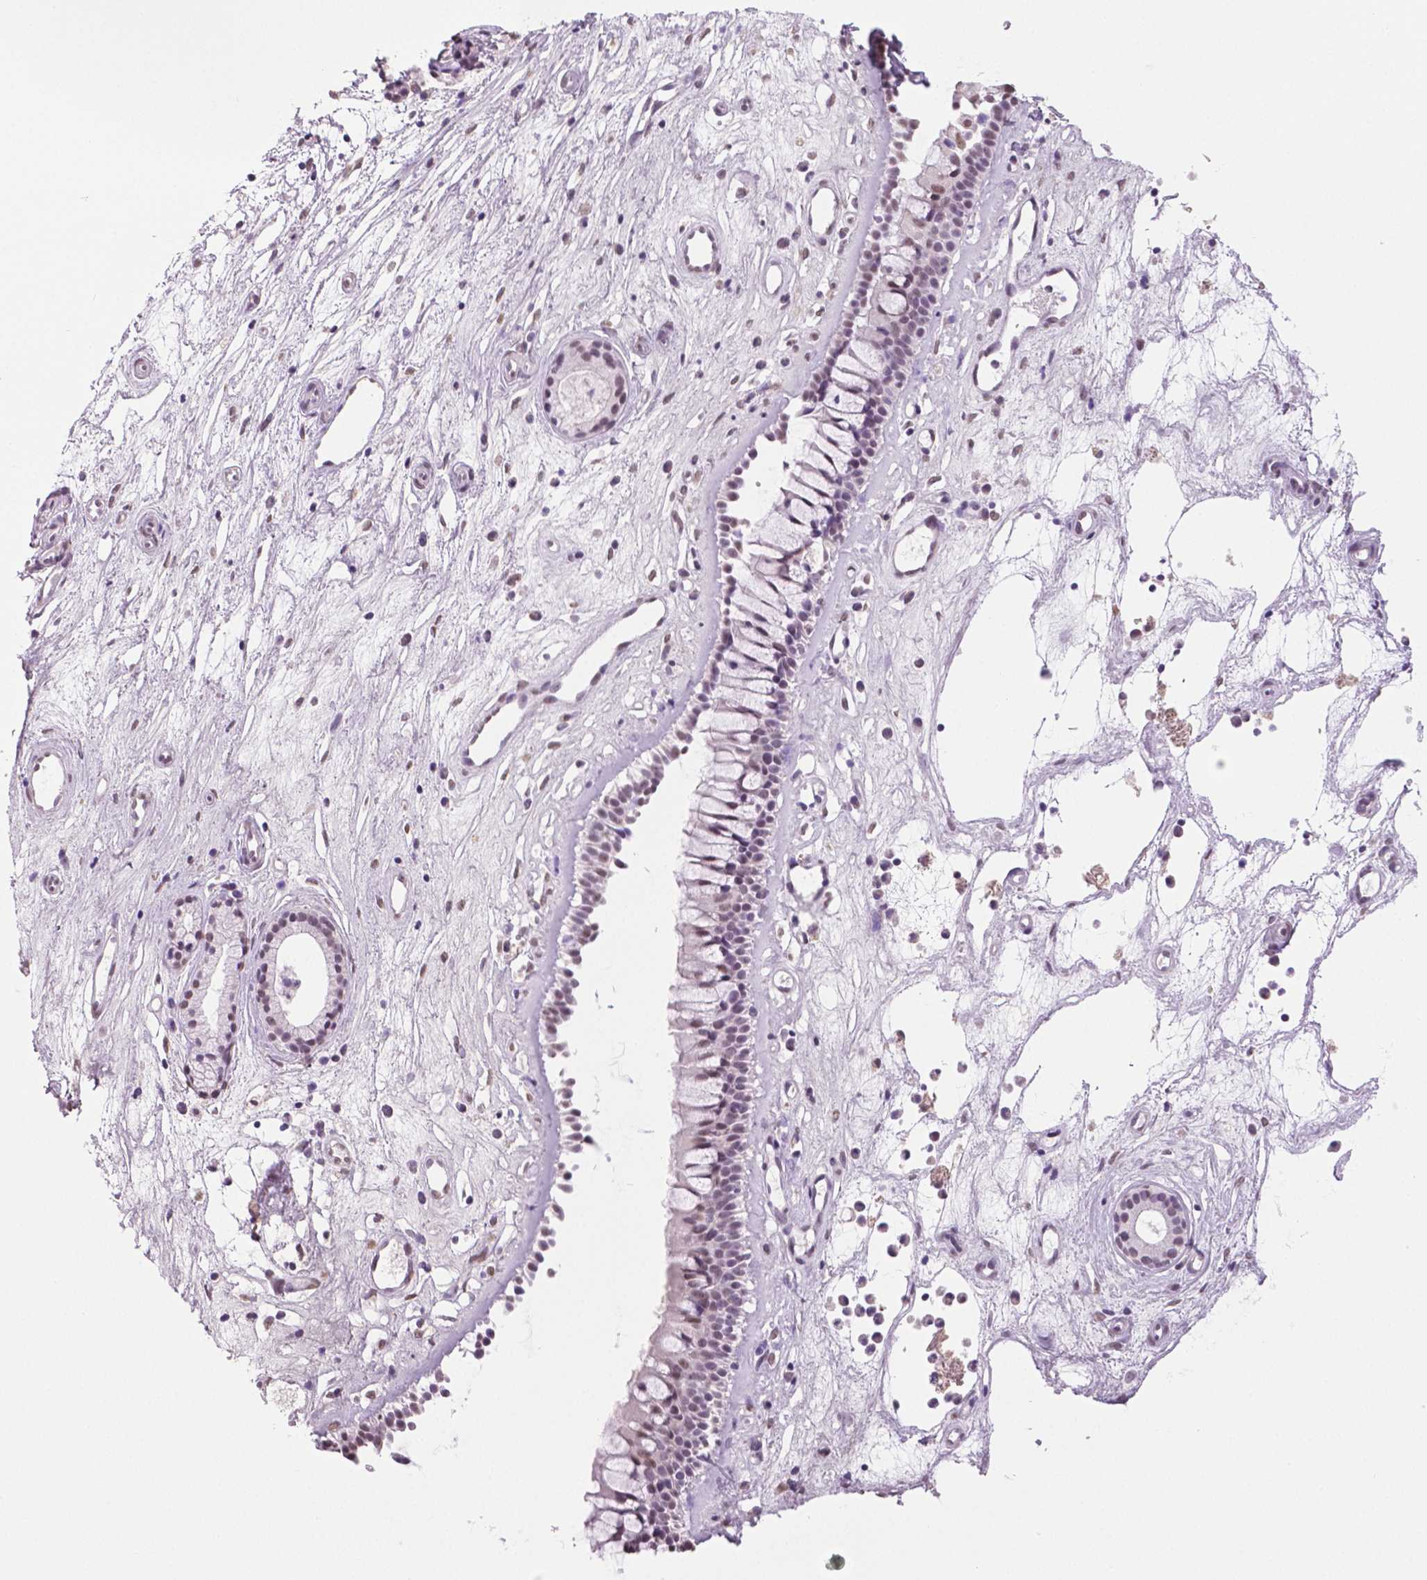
{"staining": {"intensity": "weak", "quantity": "25%-75%", "location": "nuclear"}, "tissue": "nasopharynx", "cell_type": "Respiratory epithelial cells", "image_type": "normal", "snomed": [{"axis": "morphology", "description": "Normal tissue, NOS"}, {"axis": "topography", "description": "Nasopharynx"}], "caption": "IHC image of normal nasopharynx: human nasopharynx stained using IHC exhibits low levels of weak protein expression localized specifically in the nuclear of respiratory epithelial cells, appearing as a nuclear brown color.", "gene": "IGF2BP1", "patient": {"sex": "female", "age": 52}}